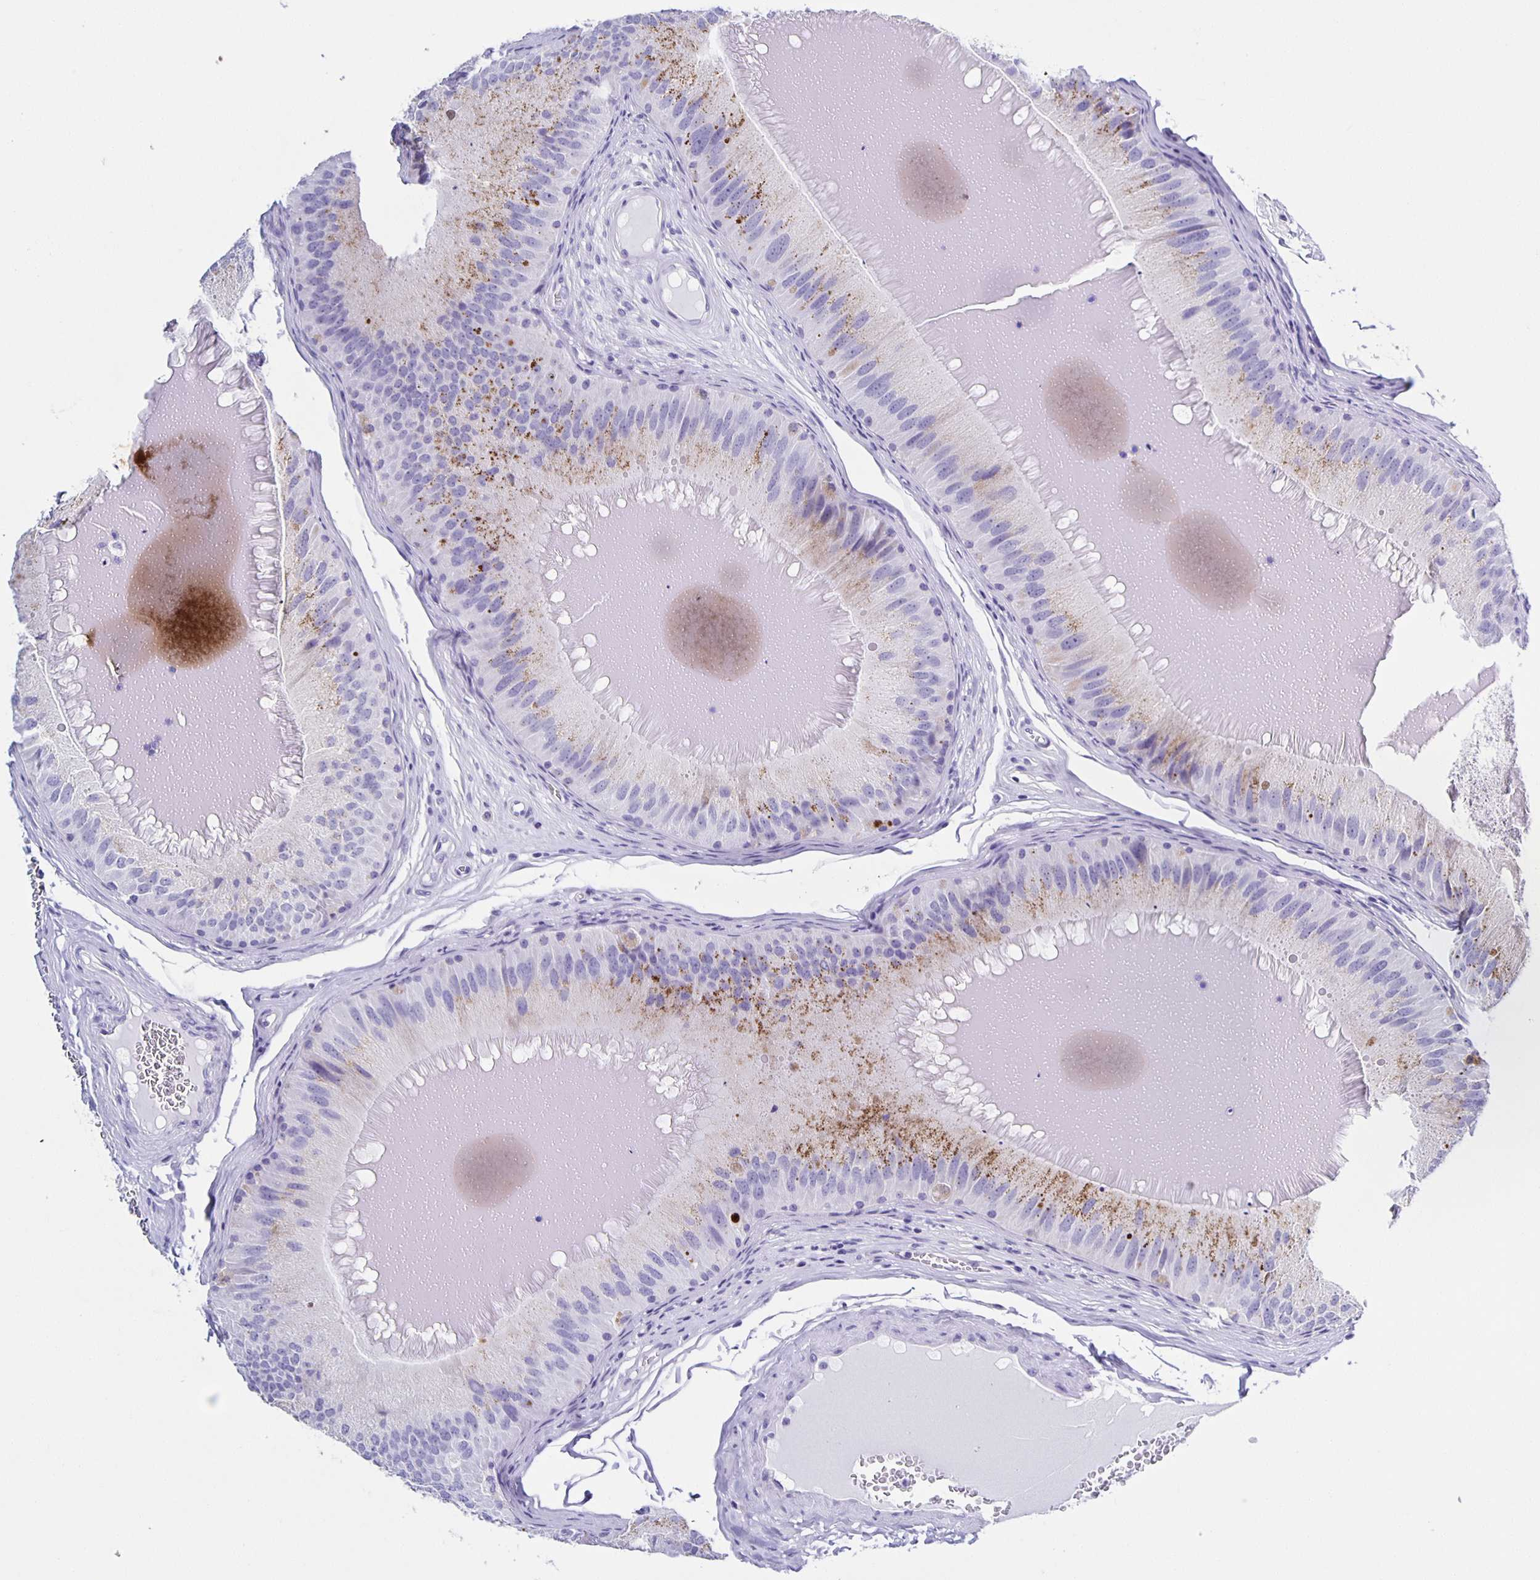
{"staining": {"intensity": "moderate", "quantity": "<25%", "location": "cytoplasmic/membranous"}, "tissue": "epididymis", "cell_type": "Glandular cells", "image_type": "normal", "snomed": [{"axis": "morphology", "description": "Normal tissue, NOS"}, {"axis": "topography", "description": "Epididymis, spermatic cord, NOS"}], "caption": "Immunohistochemical staining of unremarkable human epididymis shows low levels of moderate cytoplasmic/membranous expression in about <25% of glandular cells. (IHC, brightfield microscopy, high magnification).", "gene": "AQP6", "patient": {"sex": "male", "age": 39}}